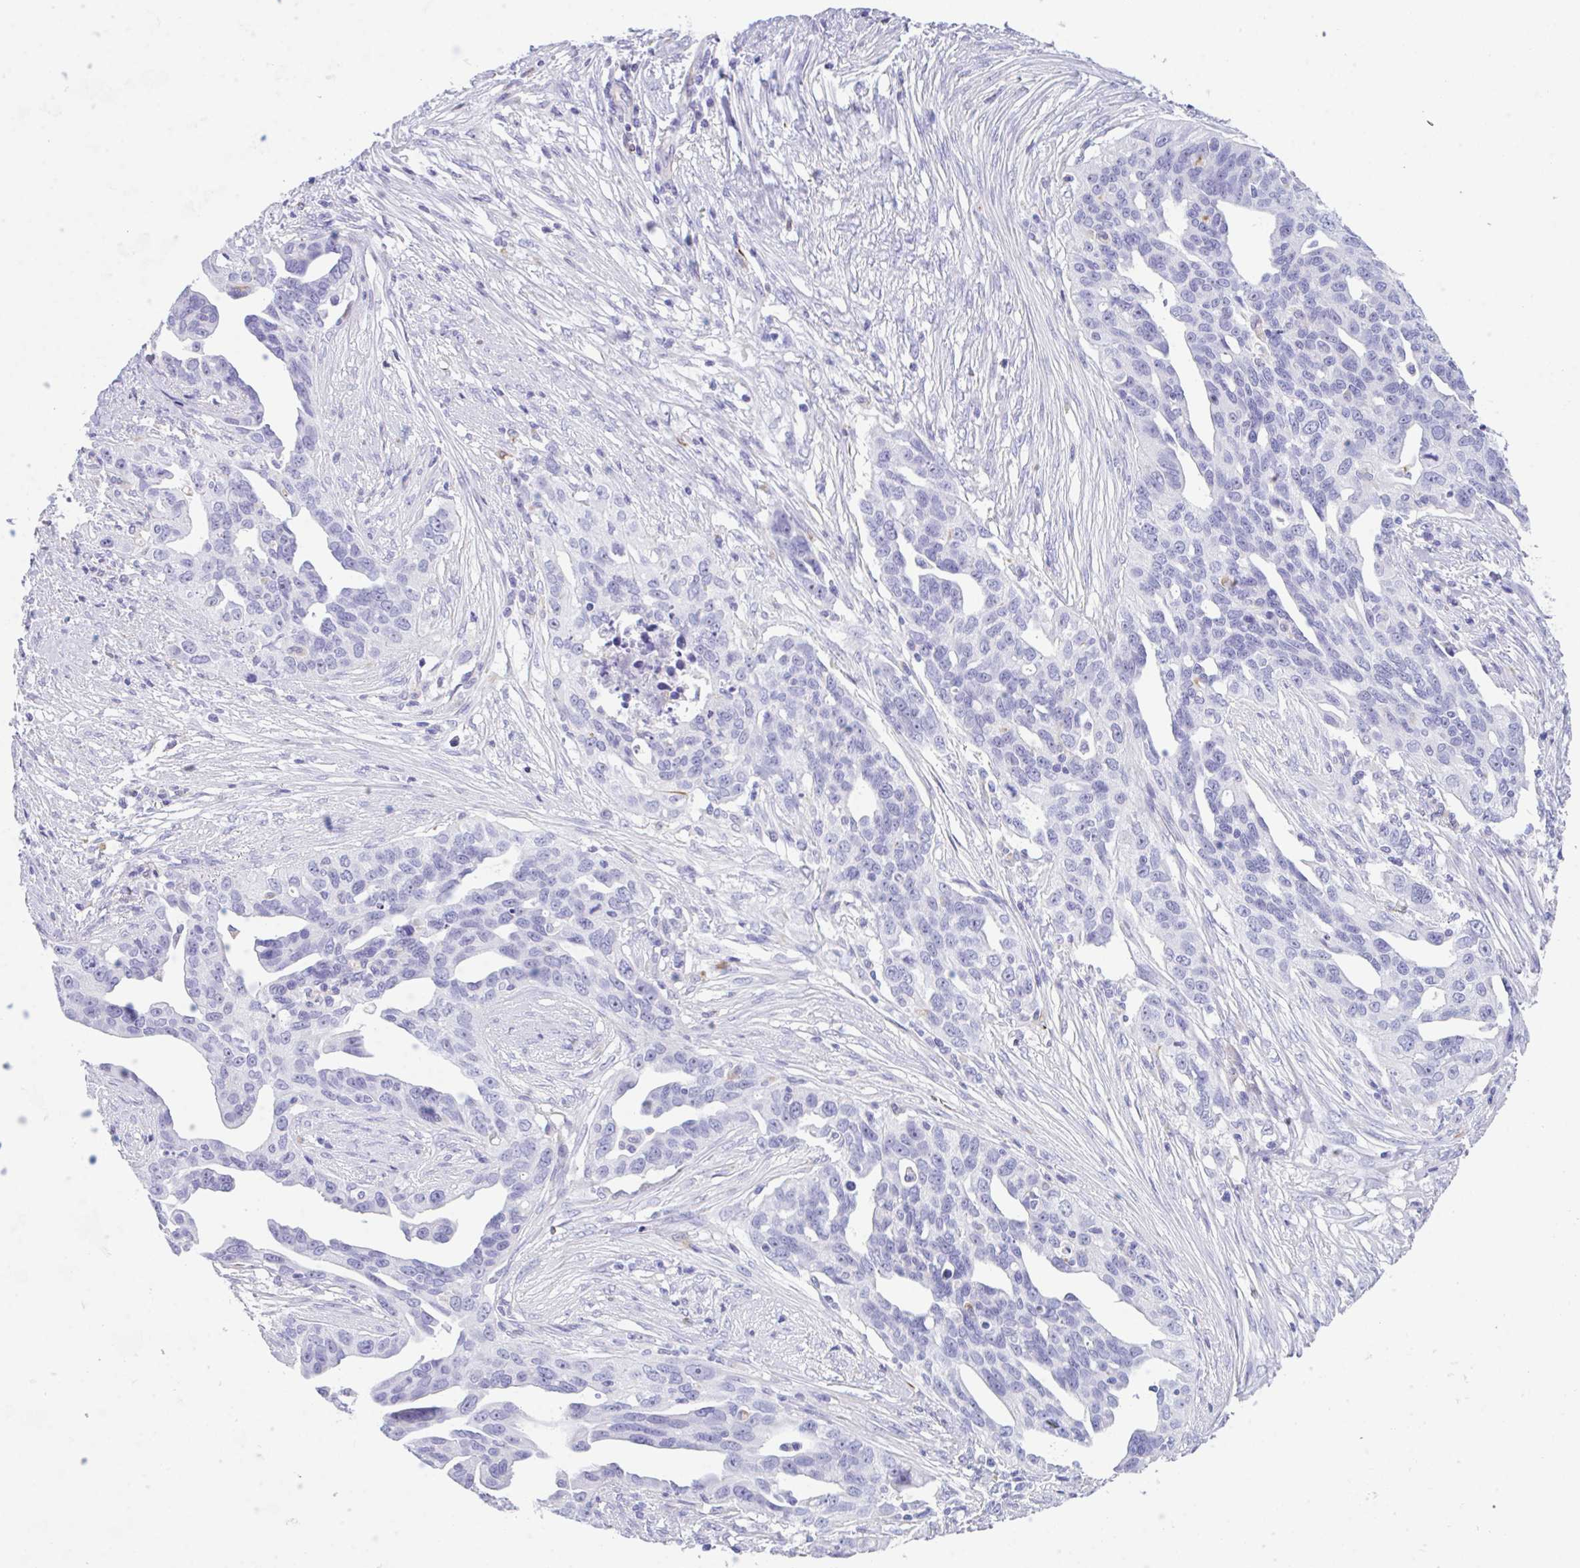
{"staining": {"intensity": "negative", "quantity": "none", "location": "none"}, "tissue": "ovarian cancer", "cell_type": "Tumor cells", "image_type": "cancer", "snomed": [{"axis": "morphology", "description": "Carcinoma, endometroid"}, {"axis": "morphology", "description": "Cystadenocarcinoma, serous, NOS"}, {"axis": "topography", "description": "Ovary"}], "caption": "Tumor cells show no significant expression in ovarian cancer.", "gene": "NDUFAF8", "patient": {"sex": "female", "age": 45}}